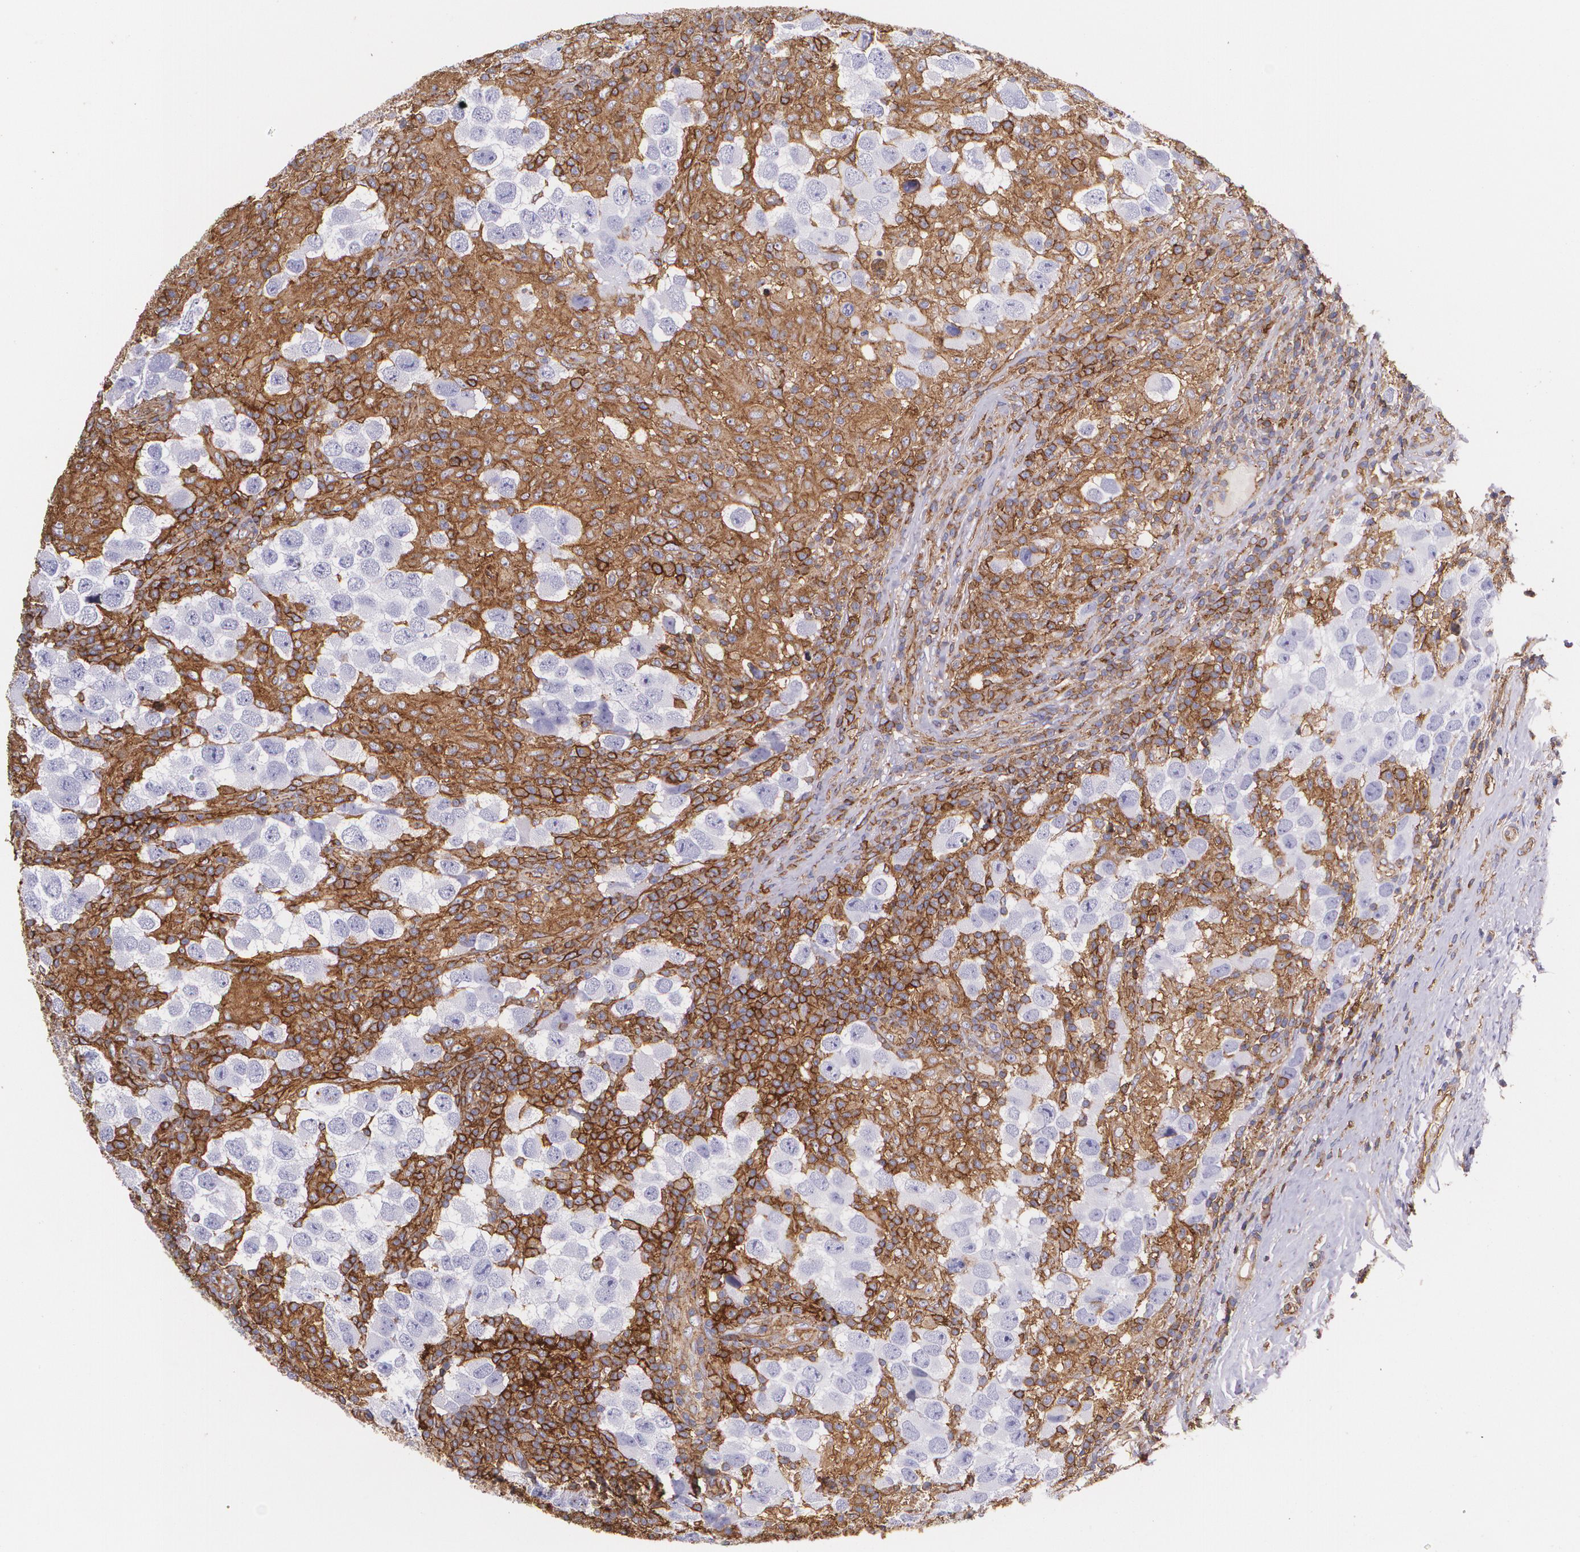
{"staining": {"intensity": "negative", "quantity": "none", "location": "none"}, "tissue": "testis cancer", "cell_type": "Tumor cells", "image_type": "cancer", "snomed": [{"axis": "morphology", "description": "Carcinoma, Embryonal, NOS"}, {"axis": "topography", "description": "Testis"}], "caption": "Immunohistochemistry micrograph of testis cancer (embryonal carcinoma) stained for a protein (brown), which reveals no staining in tumor cells. (Immunohistochemistry (ihc), brightfield microscopy, high magnification).", "gene": "B2M", "patient": {"sex": "male", "age": 21}}